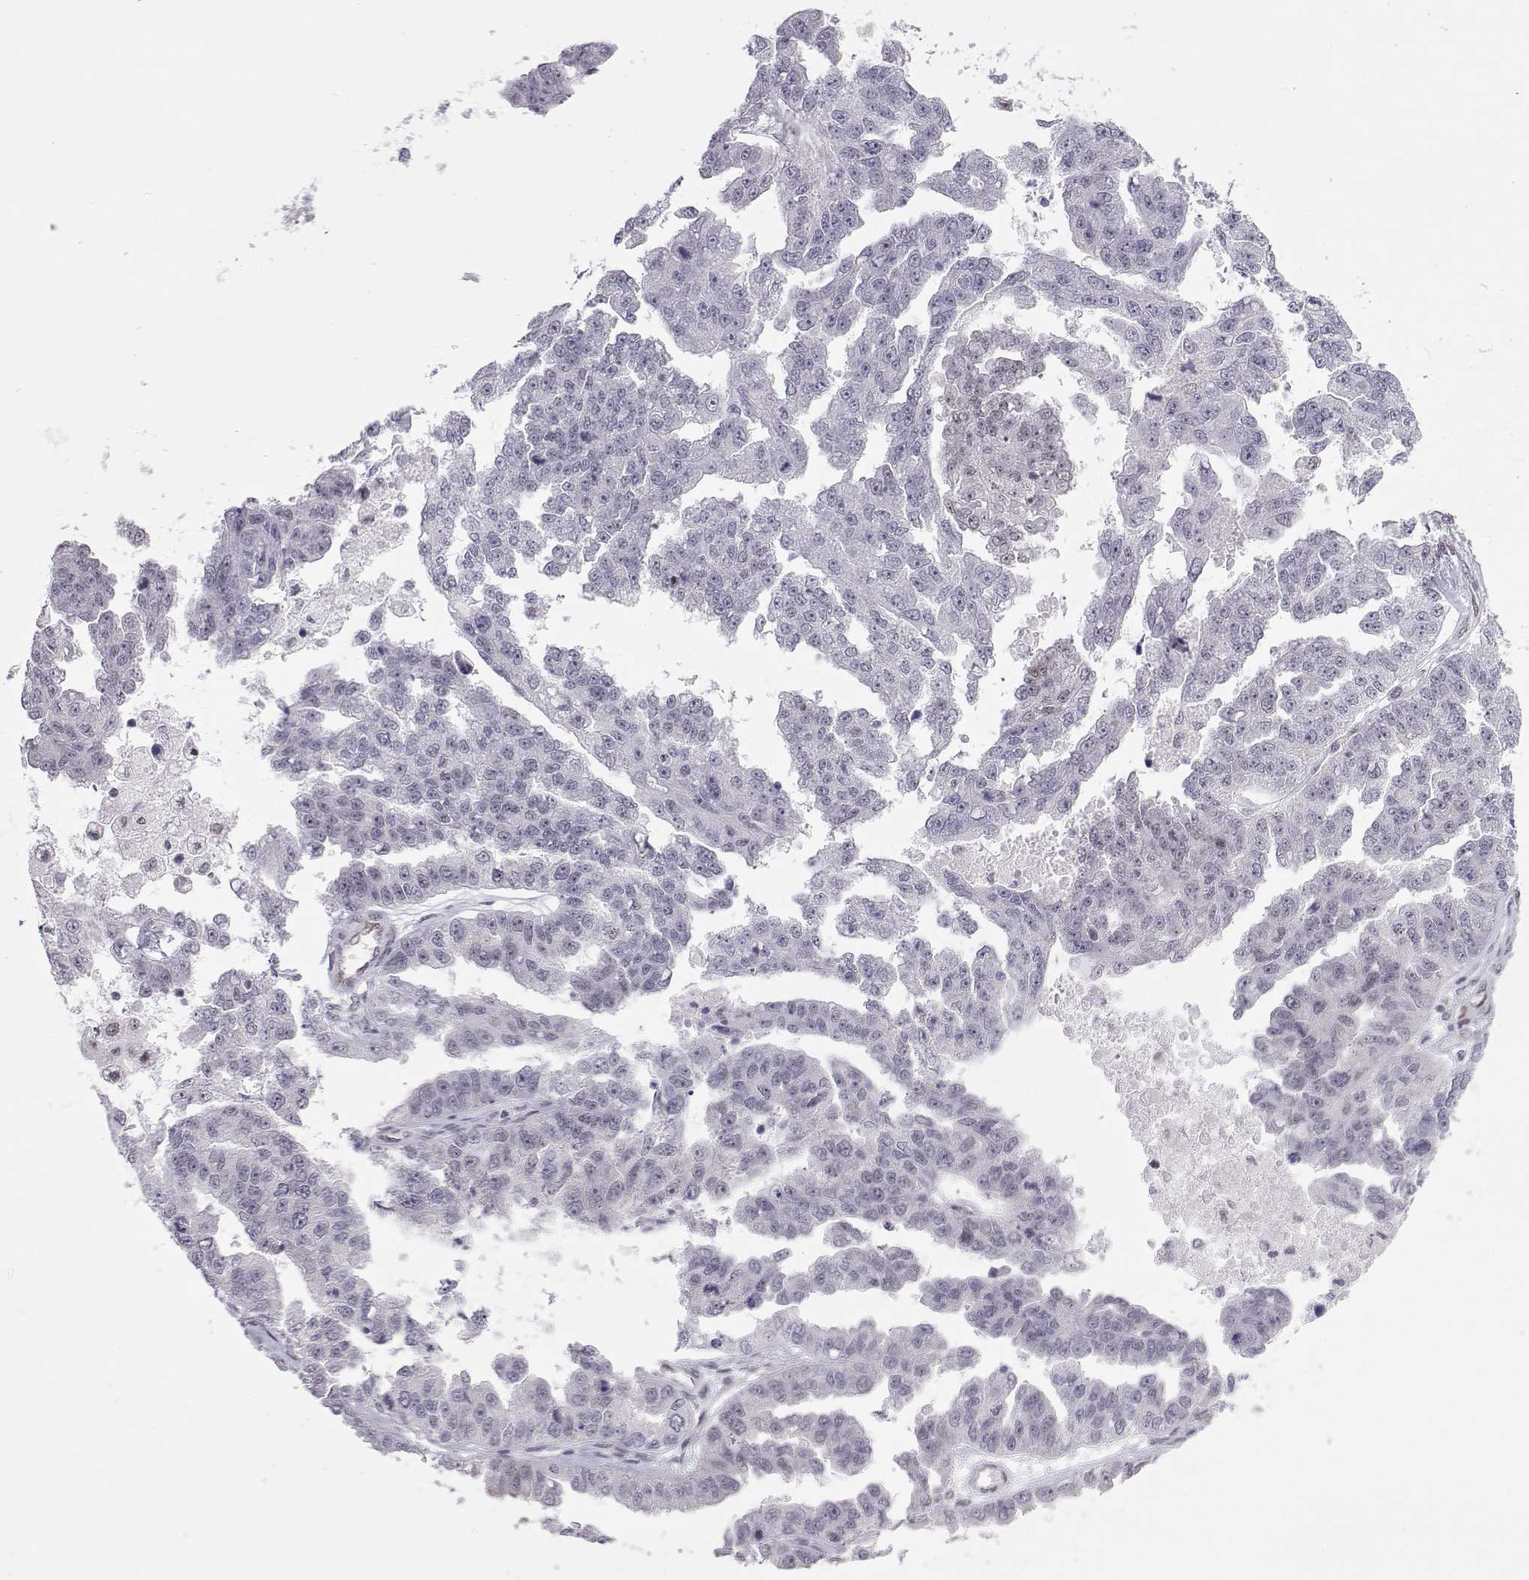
{"staining": {"intensity": "negative", "quantity": "none", "location": "none"}, "tissue": "ovarian cancer", "cell_type": "Tumor cells", "image_type": "cancer", "snomed": [{"axis": "morphology", "description": "Cystadenocarcinoma, serous, NOS"}, {"axis": "topography", "description": "Ovary"}], "caption": "IHC of human ovarian serous cystadenocarcinoma exhibits no staining in tumor cells.", "gene": "SIX6", "patient": {"sex": "female", "age": 58}}